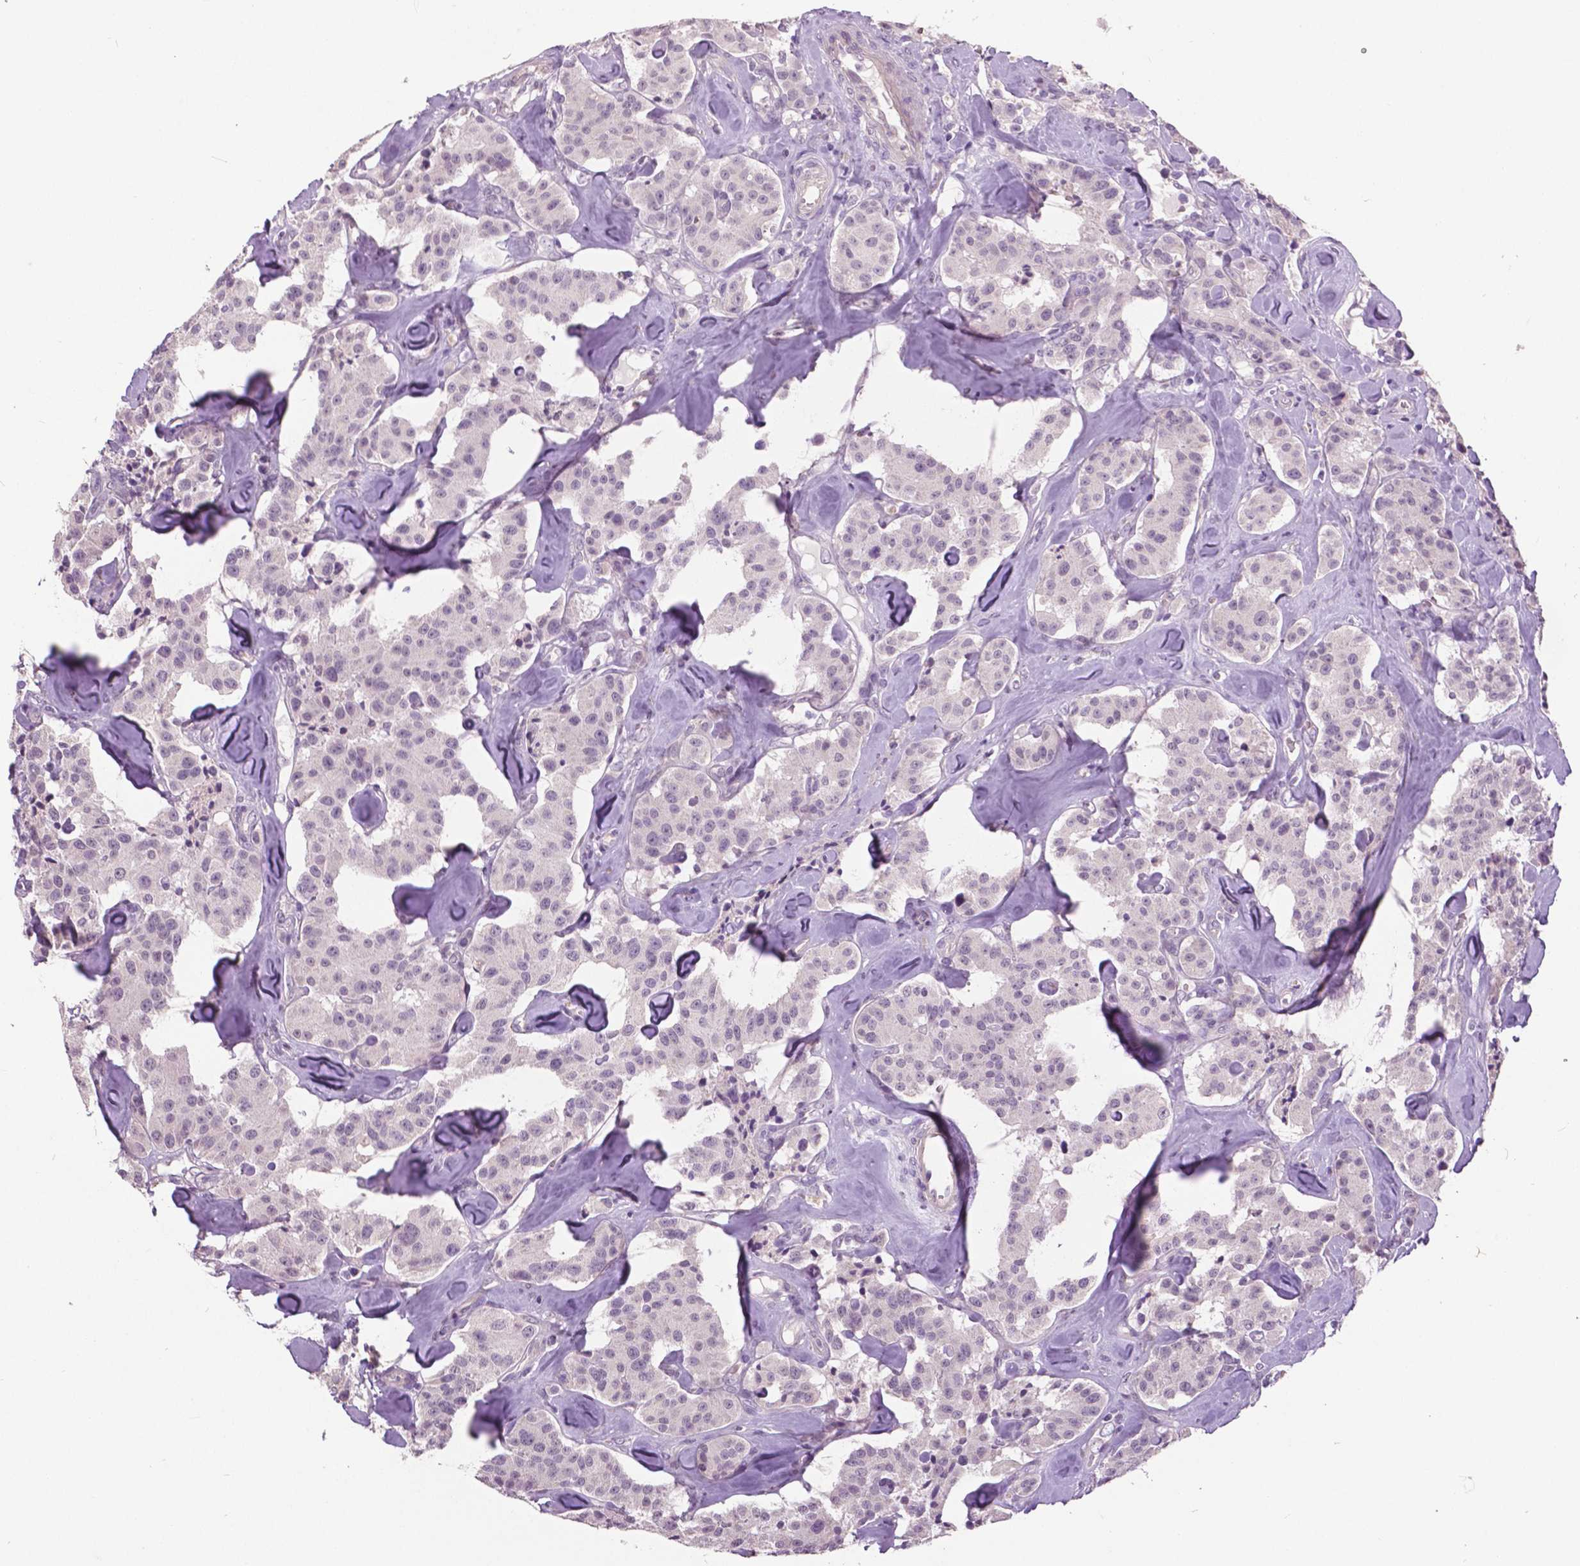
{"staining": {"intensity": "negative", "quantity": "none", "location": "none"}, "tissue": "carcinoid", "cell_type": "Tumor cells", "image_type": "cancer", "snomed": [{"axis": "morphology", "description": "Carcinoid, malignant, NOS"}, {"axis": "topography", "description": "Pancreas"}], "caption": "Immunohistochemistry (IHC) of carcinoid reveals no expression in tumor cells.", "gene": "FOXA1", "patient": {"sex": "male", "age": 41}}